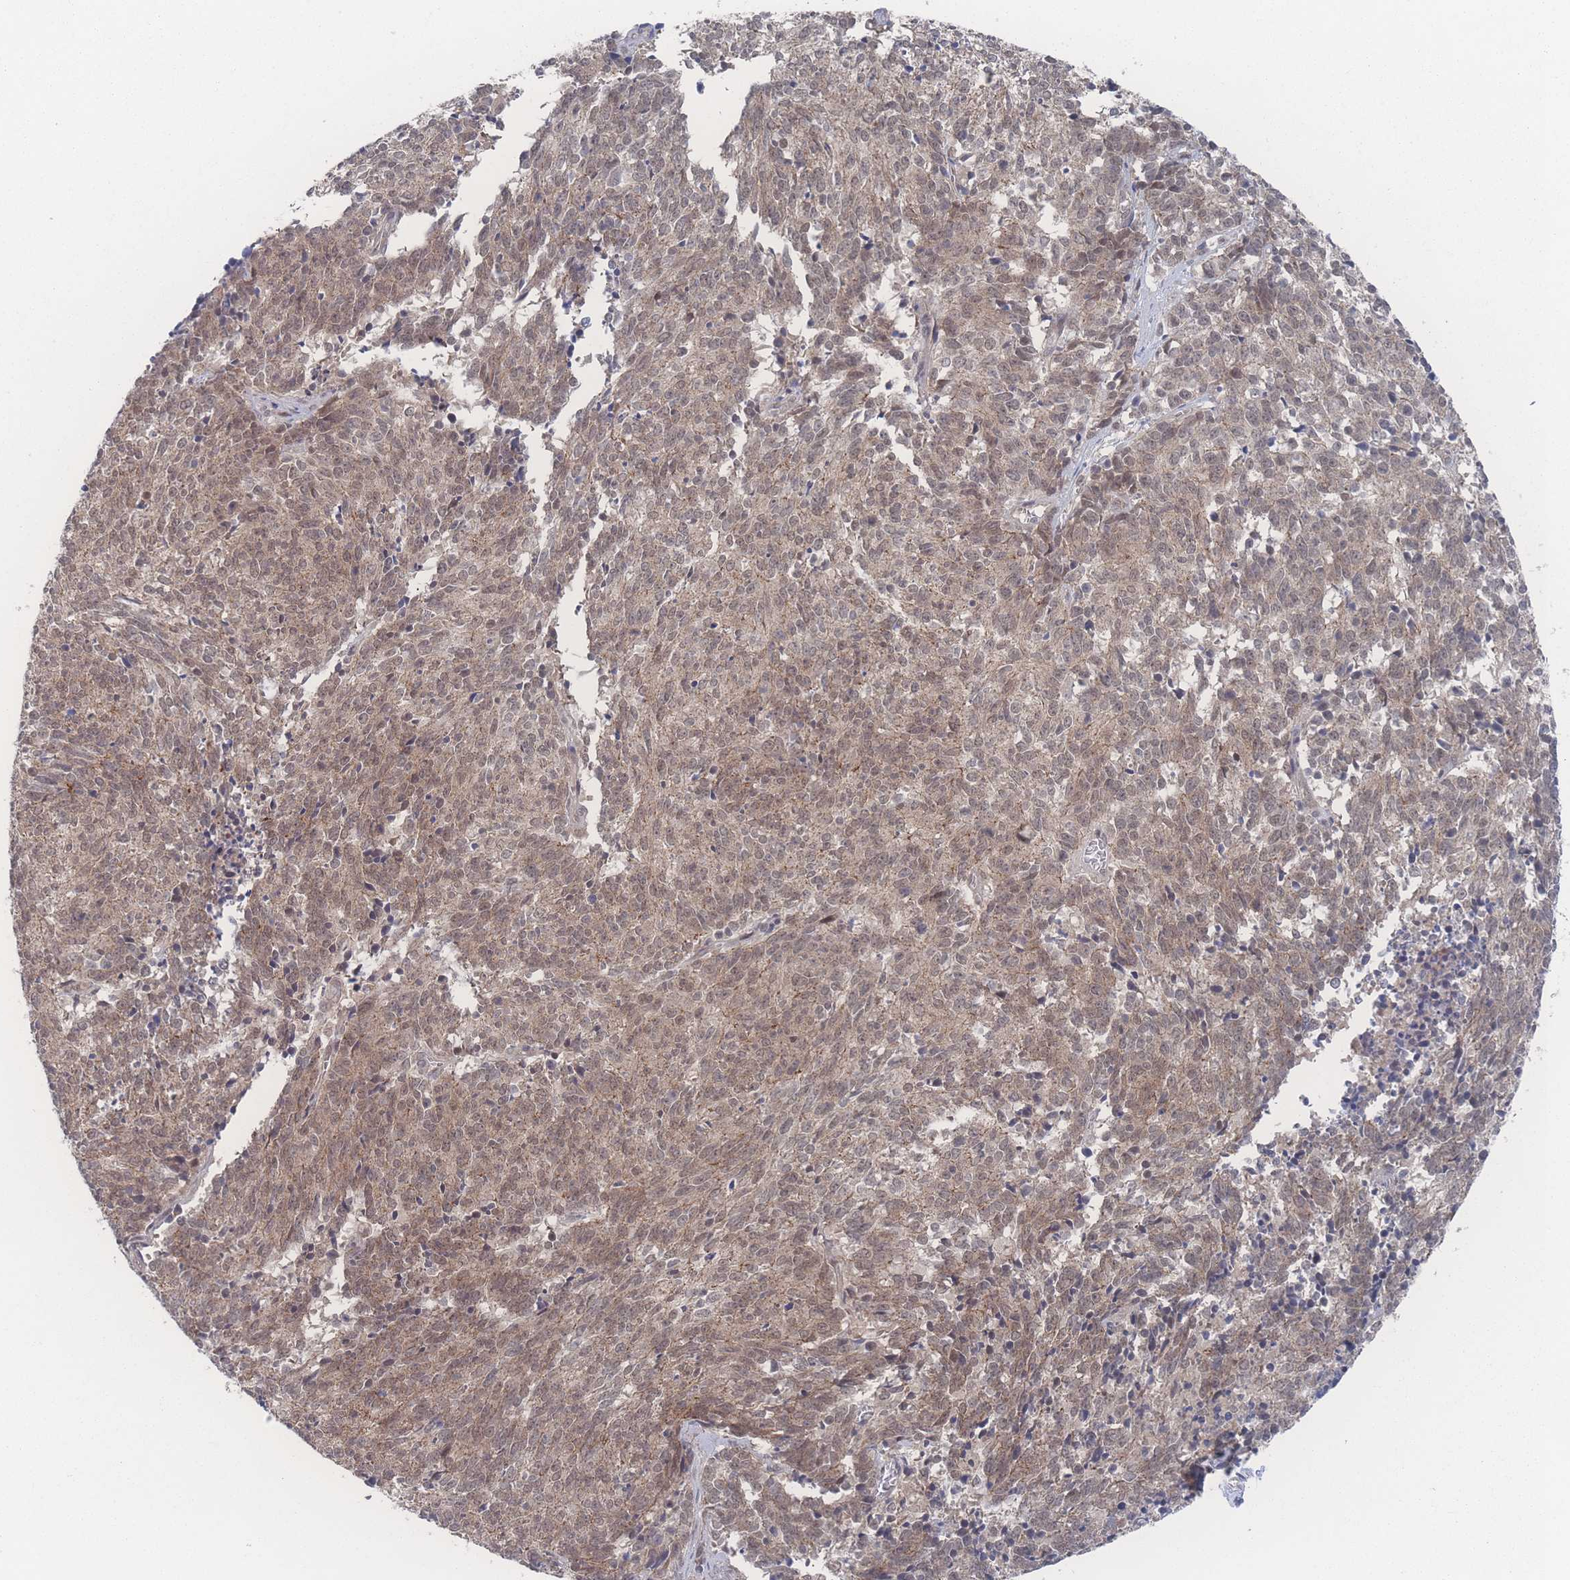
{"staining": {"intensity": "moderate", "quantity": ">75%", "location": "cytoplasmic/membranous,nuclear"}, "tissue": "cervical cancer", "cell_type": "Tumor cells", "image_type": "cancer", "snomed": [{"axis": "morphology", "description": "Squamous cell carcinoma, NOS"}, {"axis": "topography", "description": "Cervix"}], "caption": "This image displays IHC staining of cervical squamous cell carcinoma, with medium moderate cytoplasmic/membranous and nuclear positivity in approximately >75% of tumor cells.", "gene": "NBEAL1", "patient": {"sex": "female", "age": 29}}